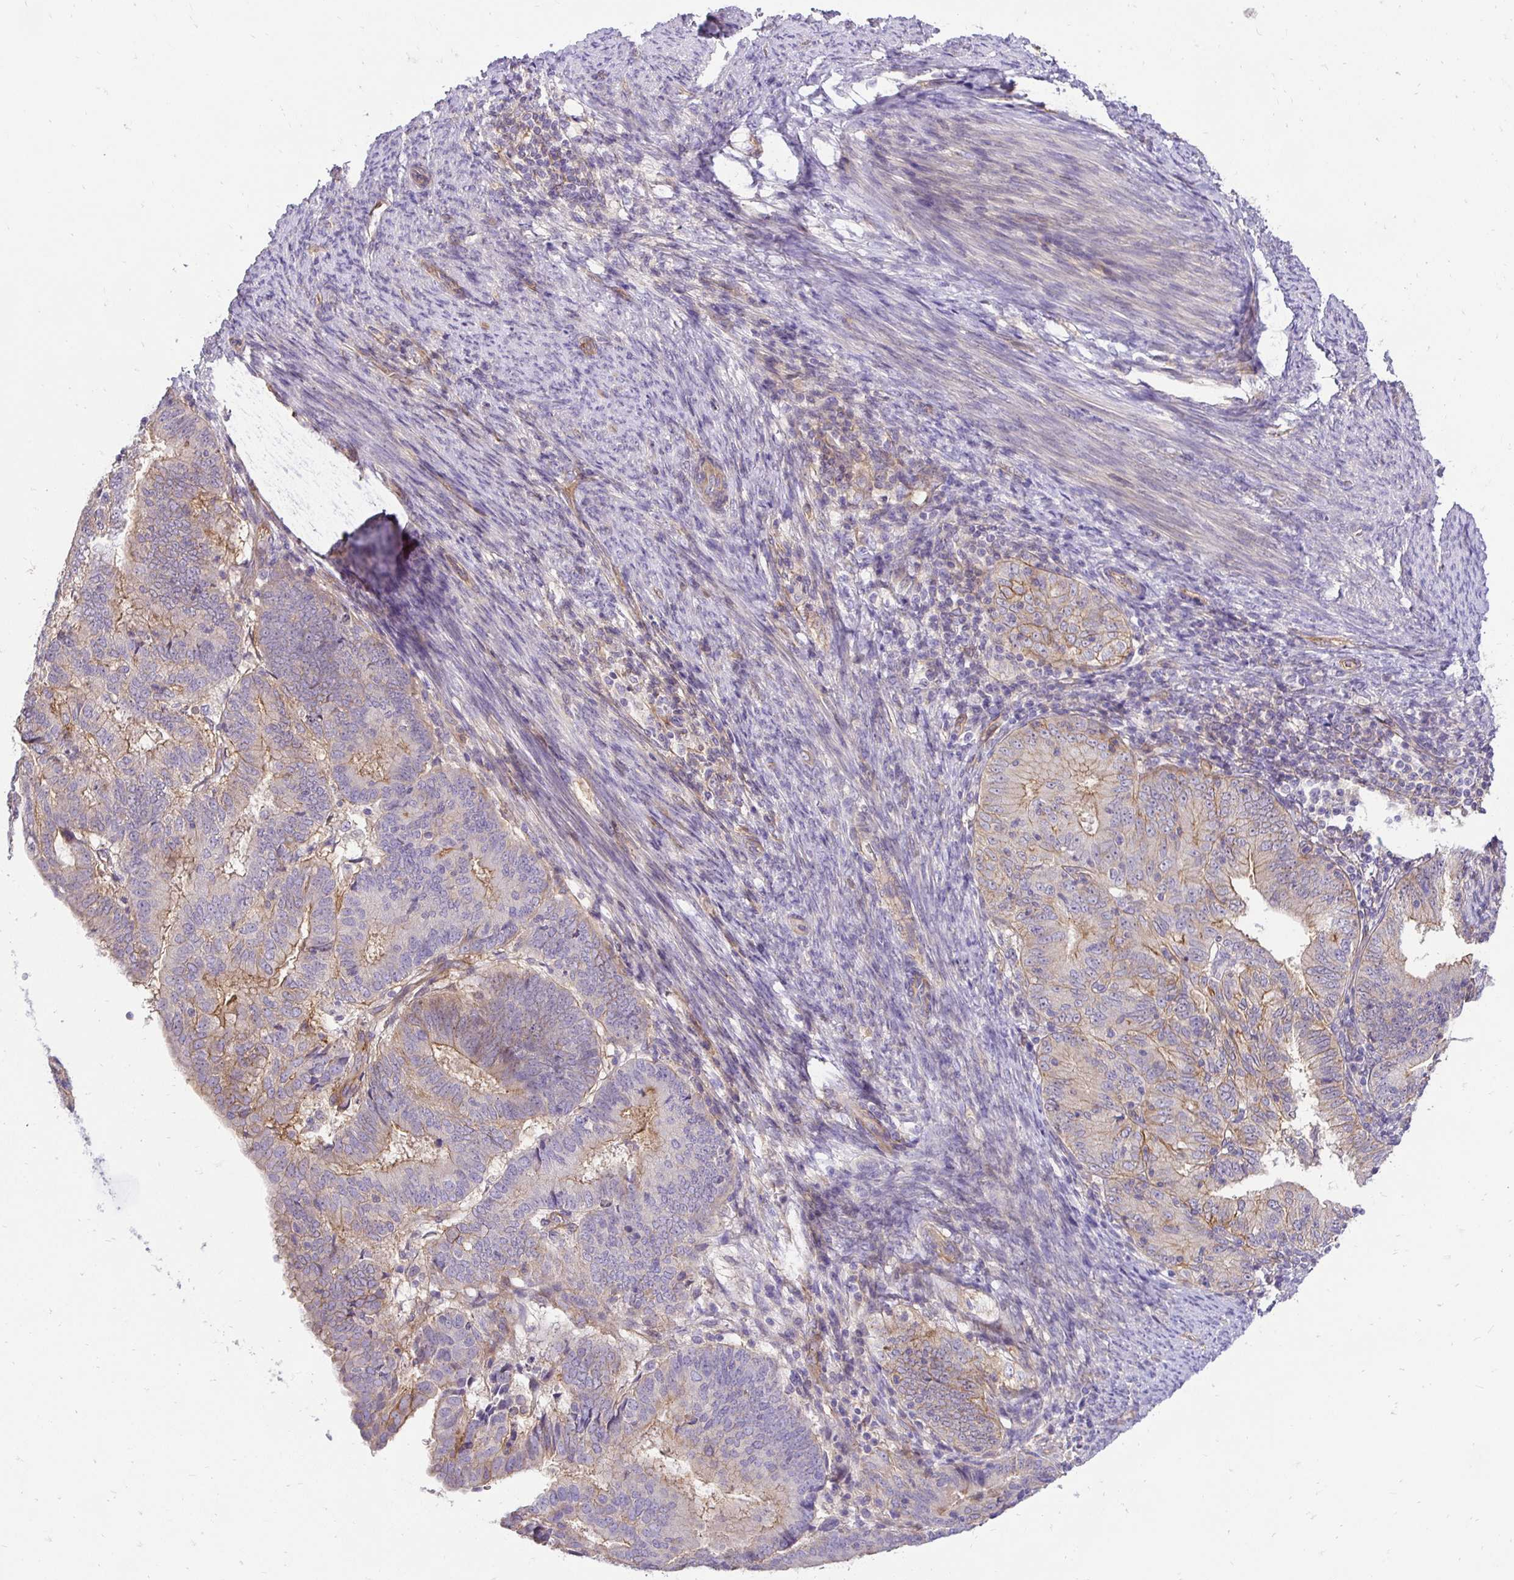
{"staining": {"intensity": "moderate", "quantity": "<25%", "location": "cytoplasmic/membranous"}, "tissue": "endometrial cancer", "cell_type": "Tumor cells", "image_type": "cancer", "snomed": [{"axis": "morphology", "description": "Adenocarcinoma, NOS"}, {"axis": "topography", "description": "Endometrium"}], "caption": "Human endometrial cancer (adenocarcinoma) stained for a protein (brown) reveals moderate cytoplasmic/membranous positive positivity in about <25% of tumor cells.", "gene": "SLC9A1", "patient": {"sex": "female", "age": 70}}